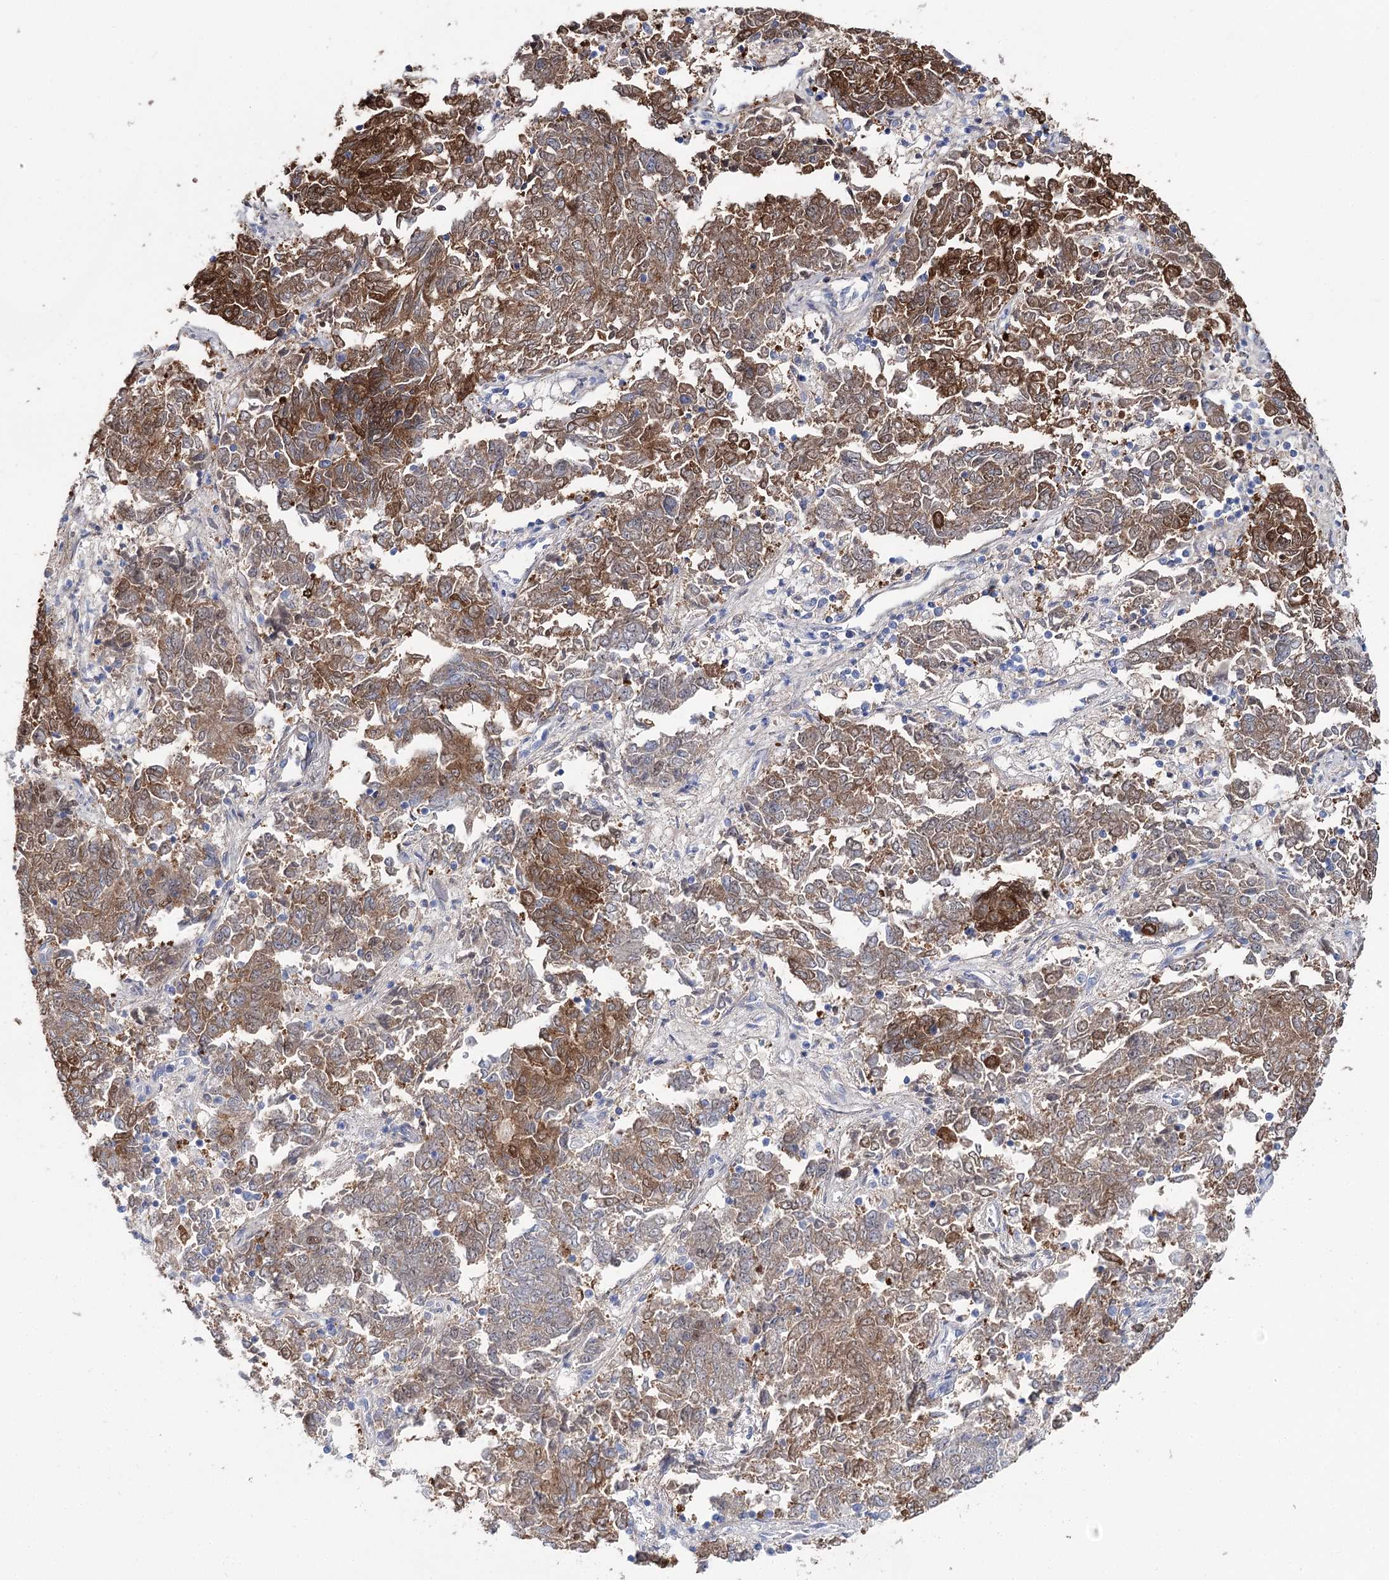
{"staining": {"intensity": "moderate", "quantity": ">75%", "location": "cytoplasmic/membranous"}, "tissue": "endometrial cancer", "cell_type": "Tumor cells", "image_type": "cancer", "snomed": [{"axis": "morphology", "description": "Adenocarcinoma, NOS"}, {"axis": "topography", "description": "Endometrium"}], "caption": "Brown immunohistochemical staining in endometrial cancer (adenocarcinoma) displays moderate cytoplasmic/membranous expression in about >75% of tumor cells.", "gene": "UGDH", "patient": {"sex": "female", "age": 80}}